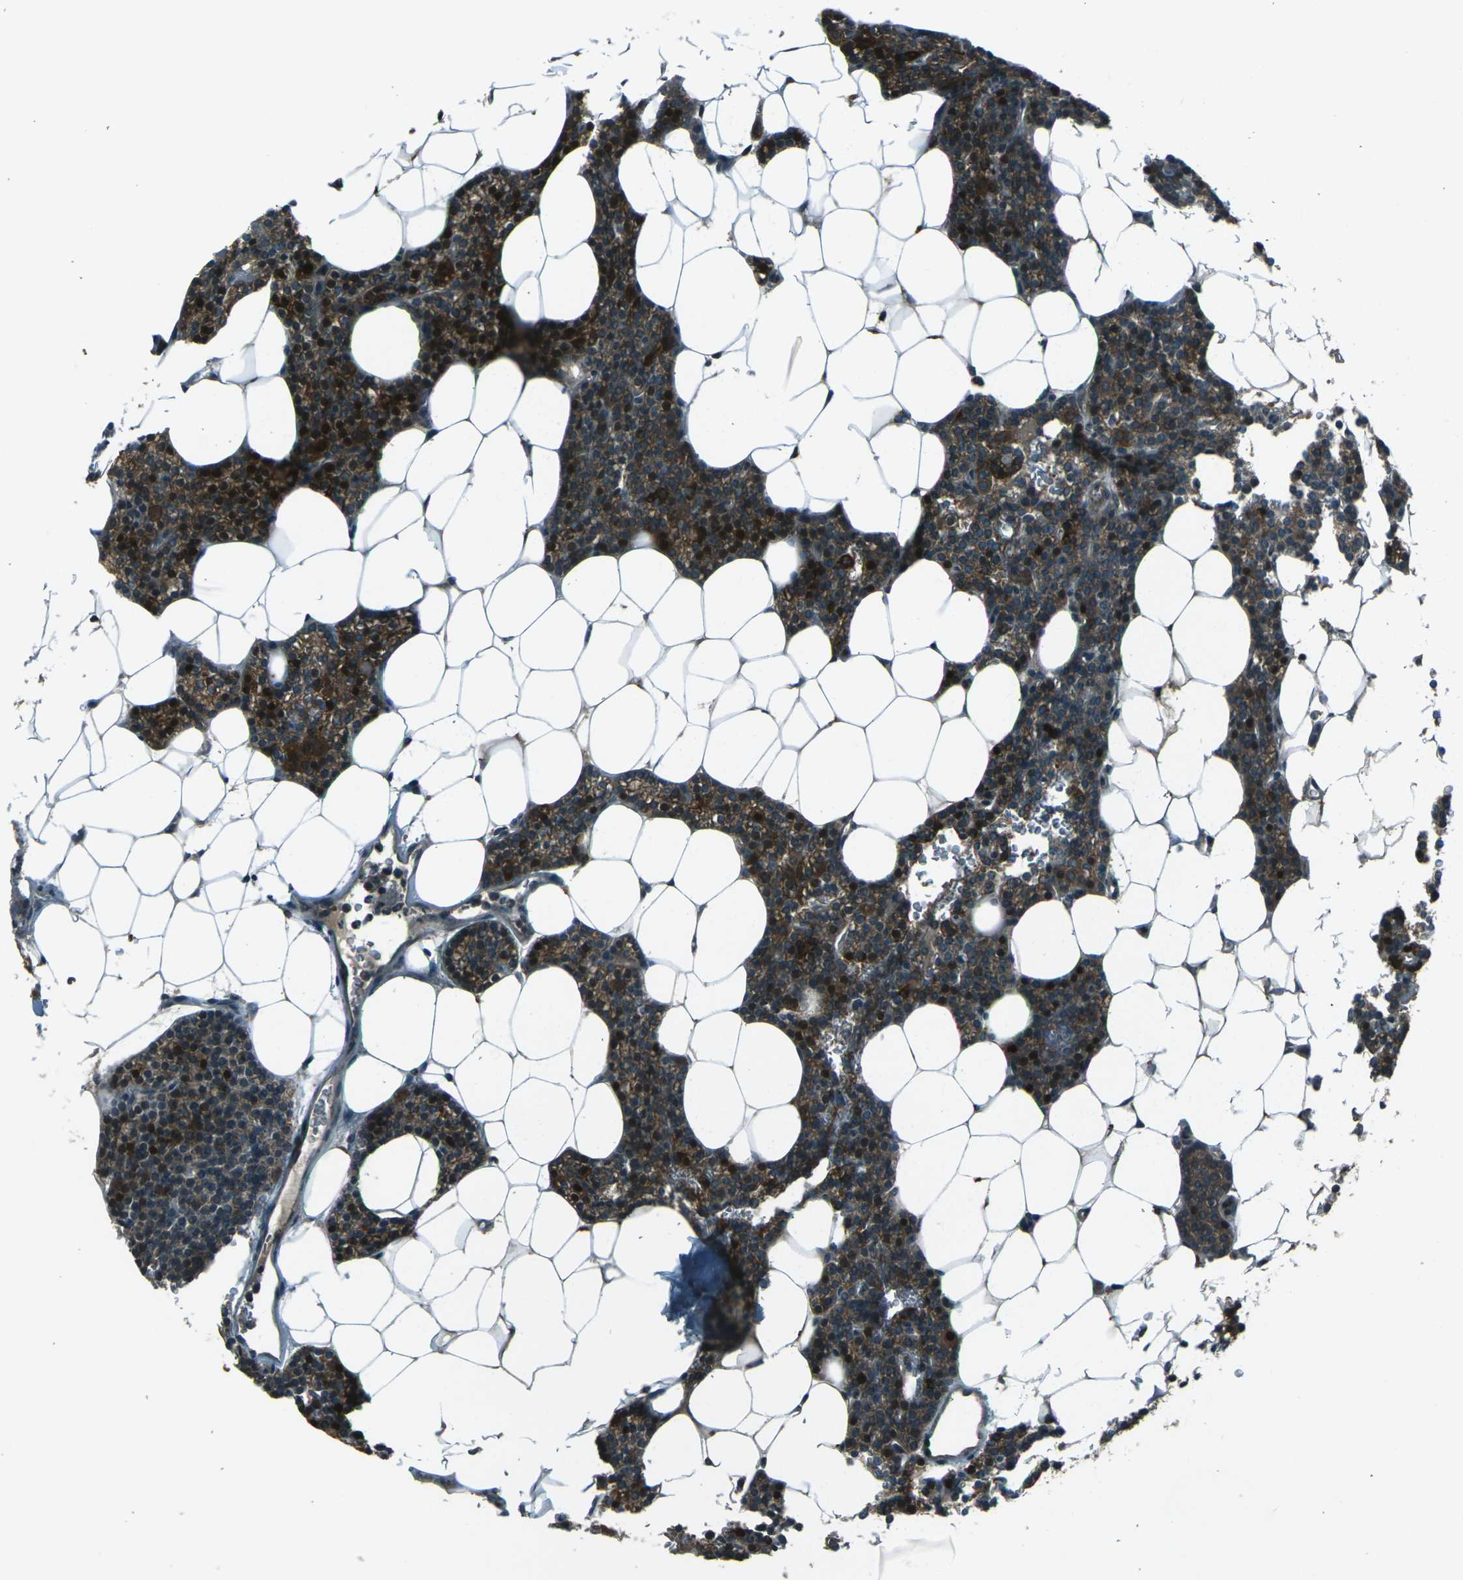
{"staining": {"intensity": "strong", "quantity": ">75%", "location": "cytoplasmic/membranous"}, "tissue": "parathyroid gland", "cell_type": "Glandular cells", "image_type": "normal", "snomed": [{"axis": "morphology", "description": "Normal tissue, NOS"}, {"axis": "morphology", "description": "Adenoma, NOS"}, {"axis": "topography", "description": "Parathyroid gland"}], "caption": "Glandular cells demonstrate high levels of strong cytoplasmic/membranous staining in about >75% of cells in benign human parathyroid gland.", "gene": "LSMEM1", "patient": {"sex": "female", "age": 51}}